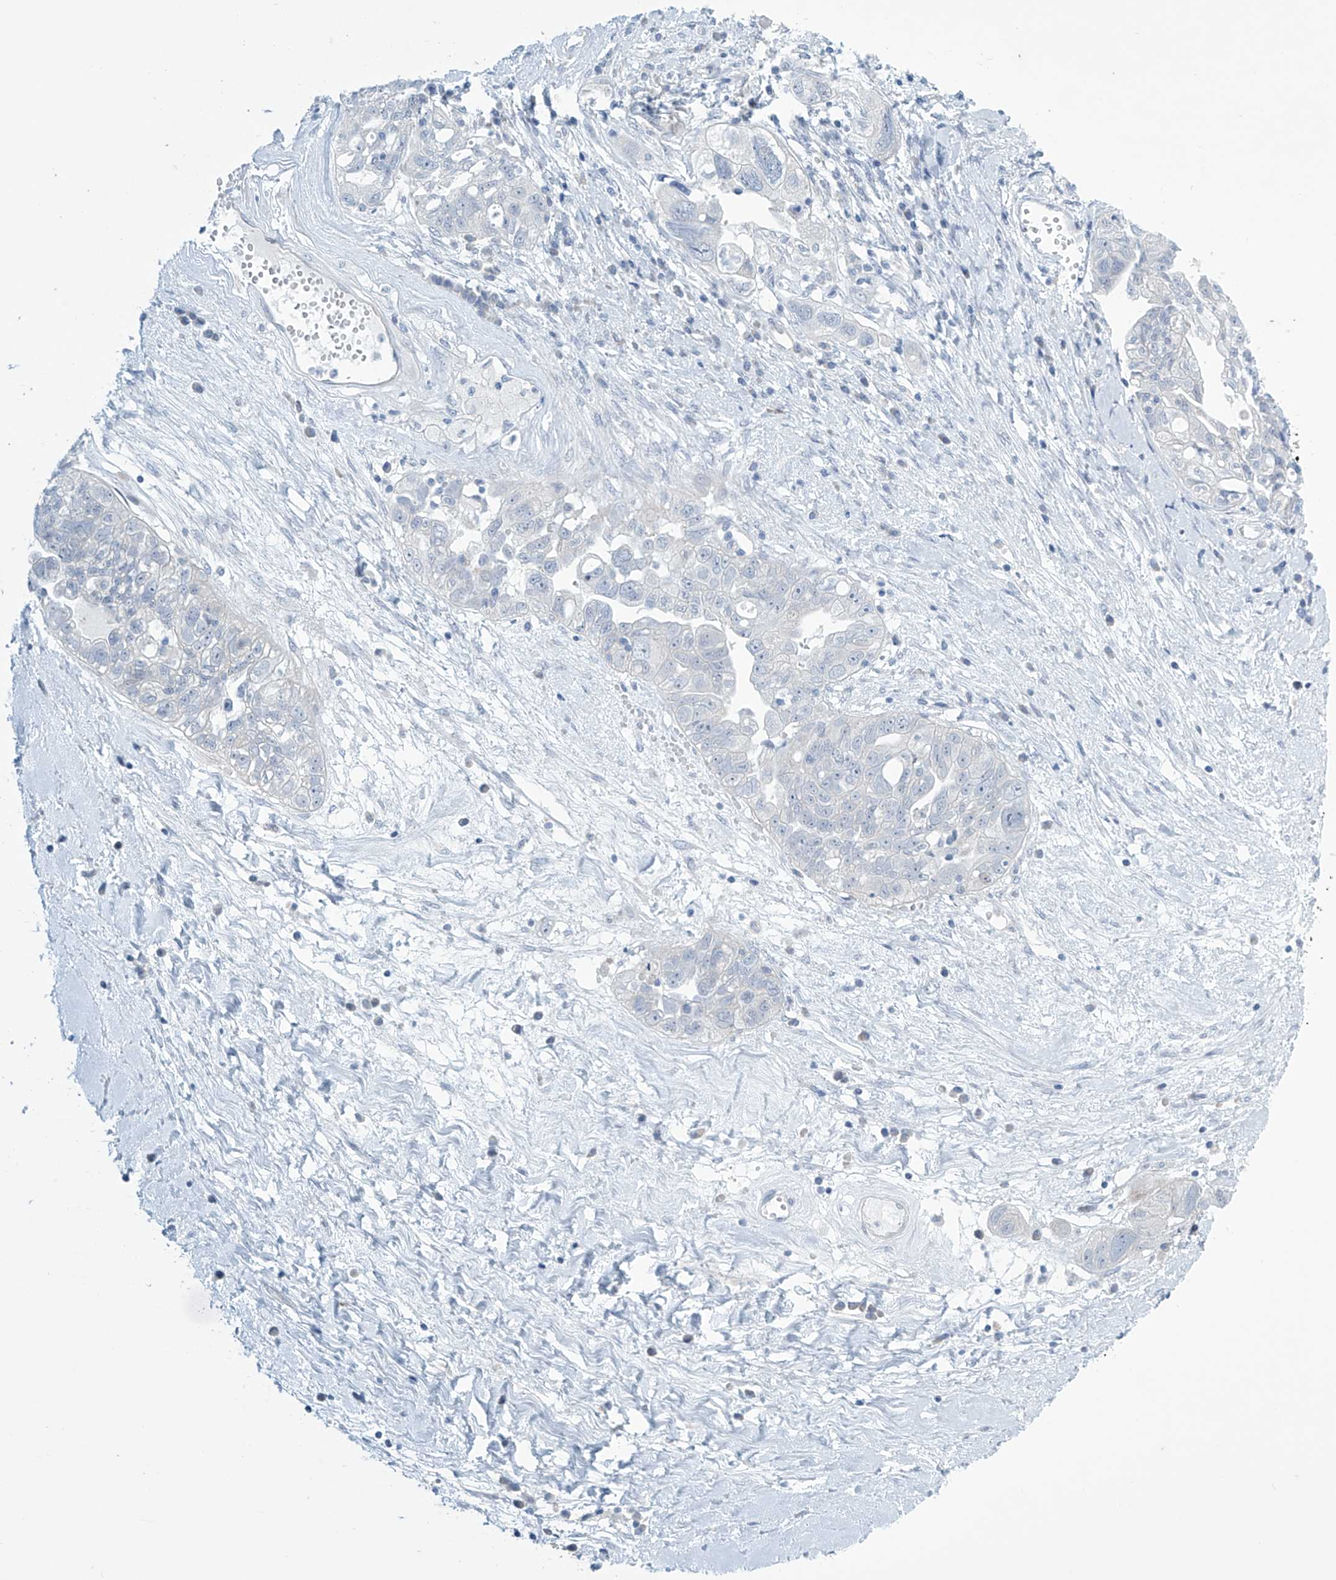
{"staining": {"intensity": "negative", "quantity": "none", "location": "none"}, "tissue": "ovarian cancer", "cell_type": "Tumor cells", "image_type": "cancer", "snomed": [{"axis": "morphology", "description": "Carcinoma, NOS"}, {"axis": "morphology", "description": "Cystadenocarcinoma, serous, NOS"}, {"axis": "topography", "description": "Ovary"}], "caption": "Ovarian cancer (carcinoma) stained for a protein using immunohistochemistry displays no expression tumor cells.", "gene": "SLC35A5", "patient": {"sex": "female", "age": 69}}